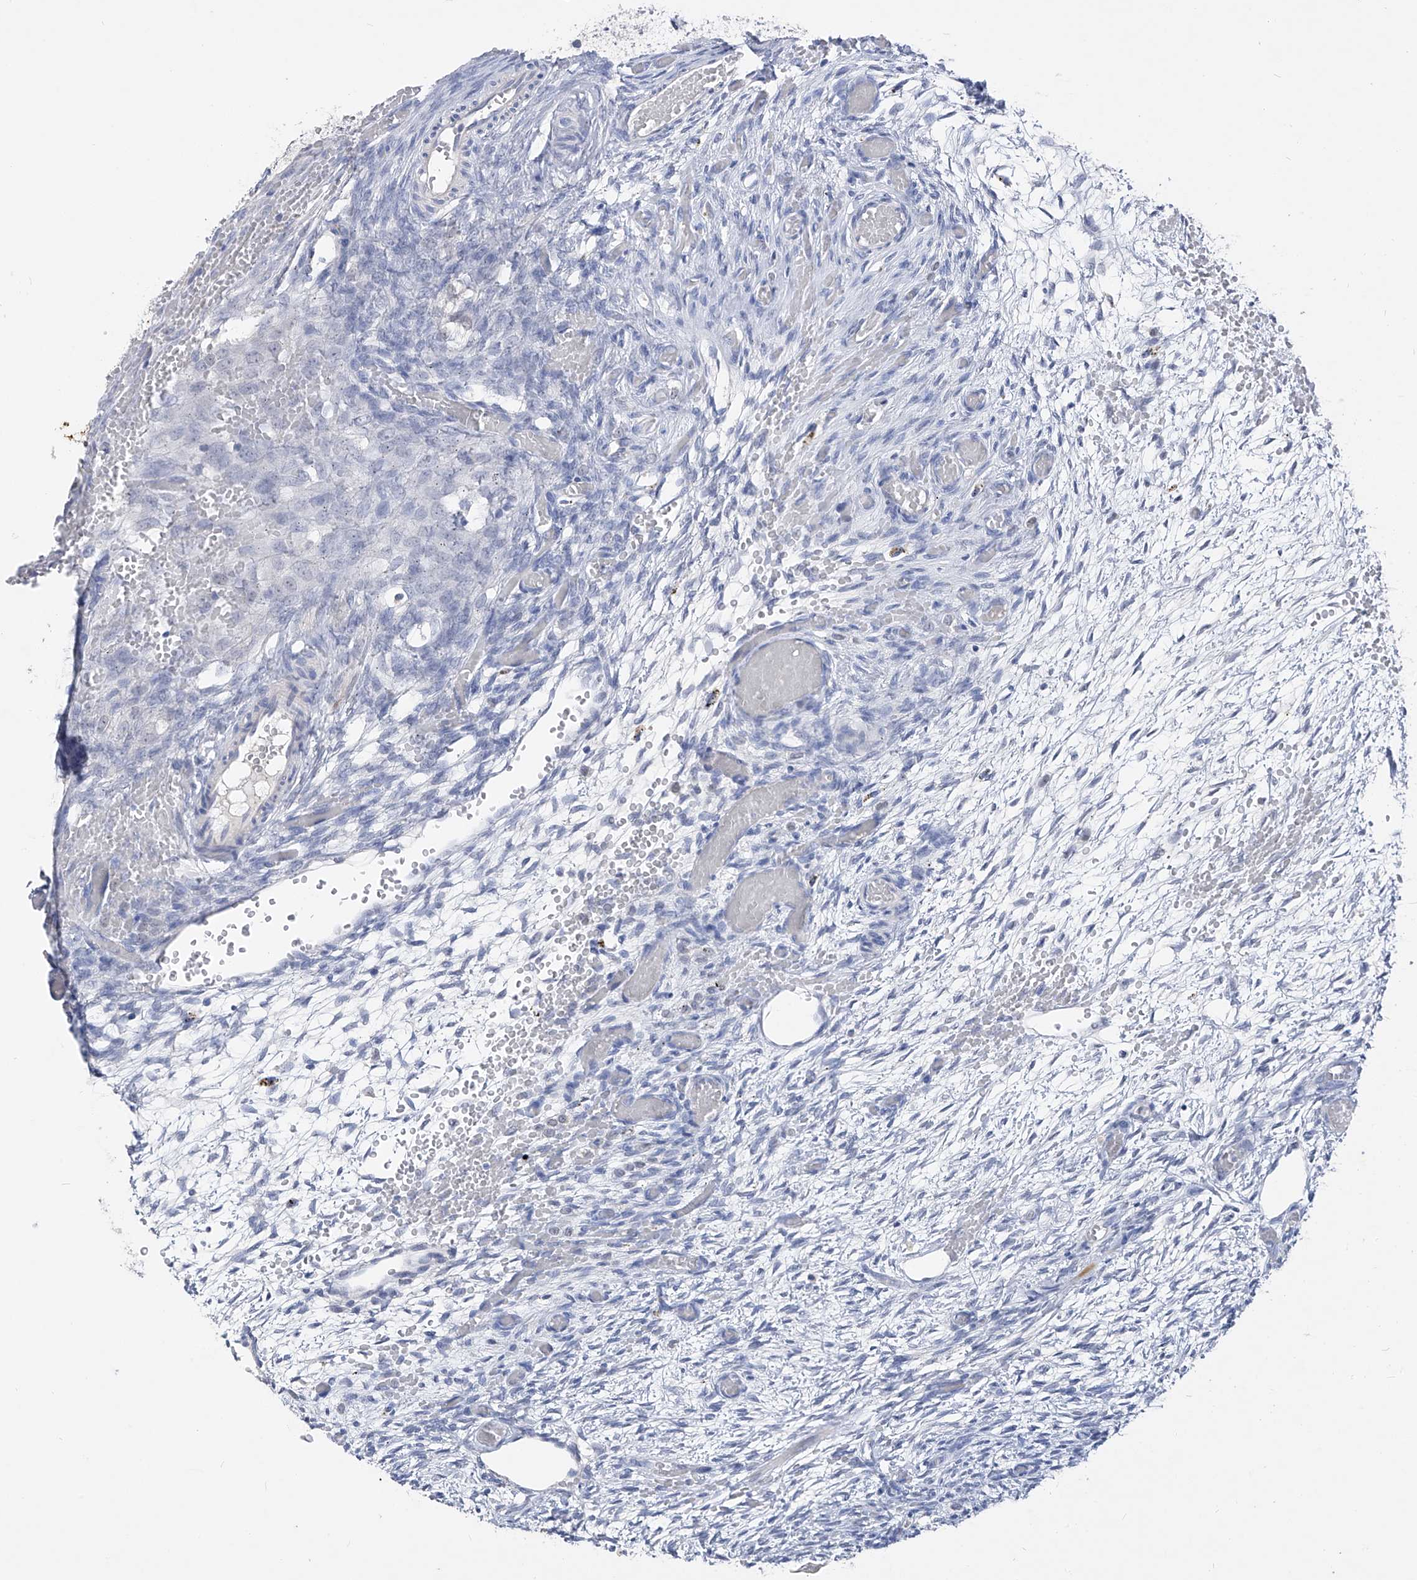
{"staining": {"intensity": "negative", "quantity": "none", "location": "none"}, "tissue": "ovary", "cell_type": "Ovarian stroma cells", "image_type": "normal", "snomed": [{"axis": "morphology", "description": "Adenocarcinoma, NOS"}, {"axis": "topography", "description": "Endometrium"}], "caption": "Immunohistochemistry (IHC) image of normal ovary: human ovary stained with DAB displays no significant protein positivity in ovarian stroma cells. (Immunohistochemistry (IHC), brightfield microscopy, high magnification).", "gene": "ADRA1A", "patient": {"sex": "female", "age": 32}}